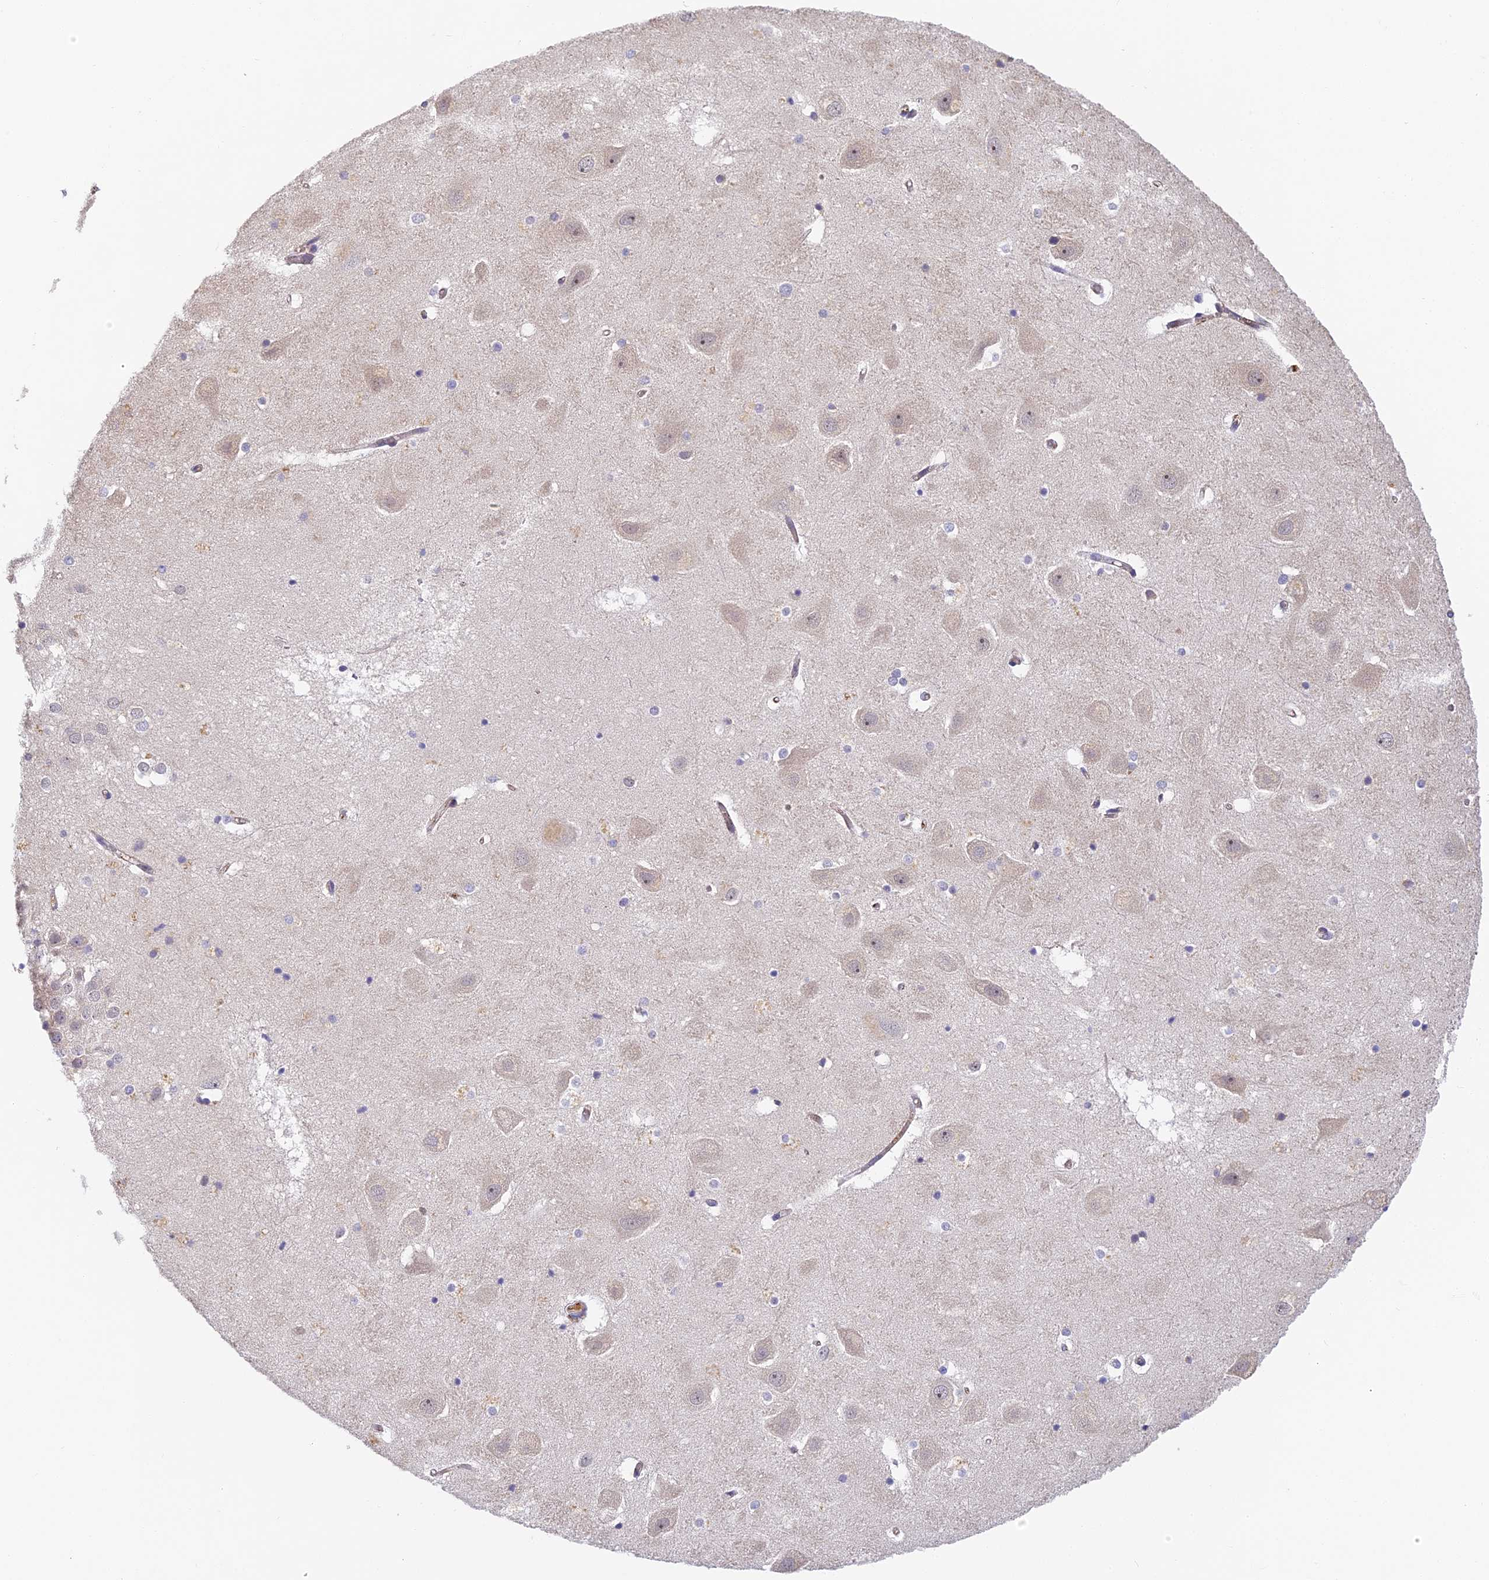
{"staining": {"intensity": "negative", "quantity": "none", "location": "none"}, "tissue": "hippocampus", "cell_type": "Glial cells", "image_type": "normal", "snomed": [{"axis": "morphology", "description": "Normal tissue, NOS"}, {"axis": "topography", "description": "Hippocampus"}], "caption": "An immunohistochemistry (IHC) histopathology image of benign hippocampus is shown. There is no staining in glial cells of hippocampus. (DAB (3,3'-diaminobenzidine) IHC, high magnification).", "gene": "DNAAF10", "patient": {"sex": "female", "age": 52}}